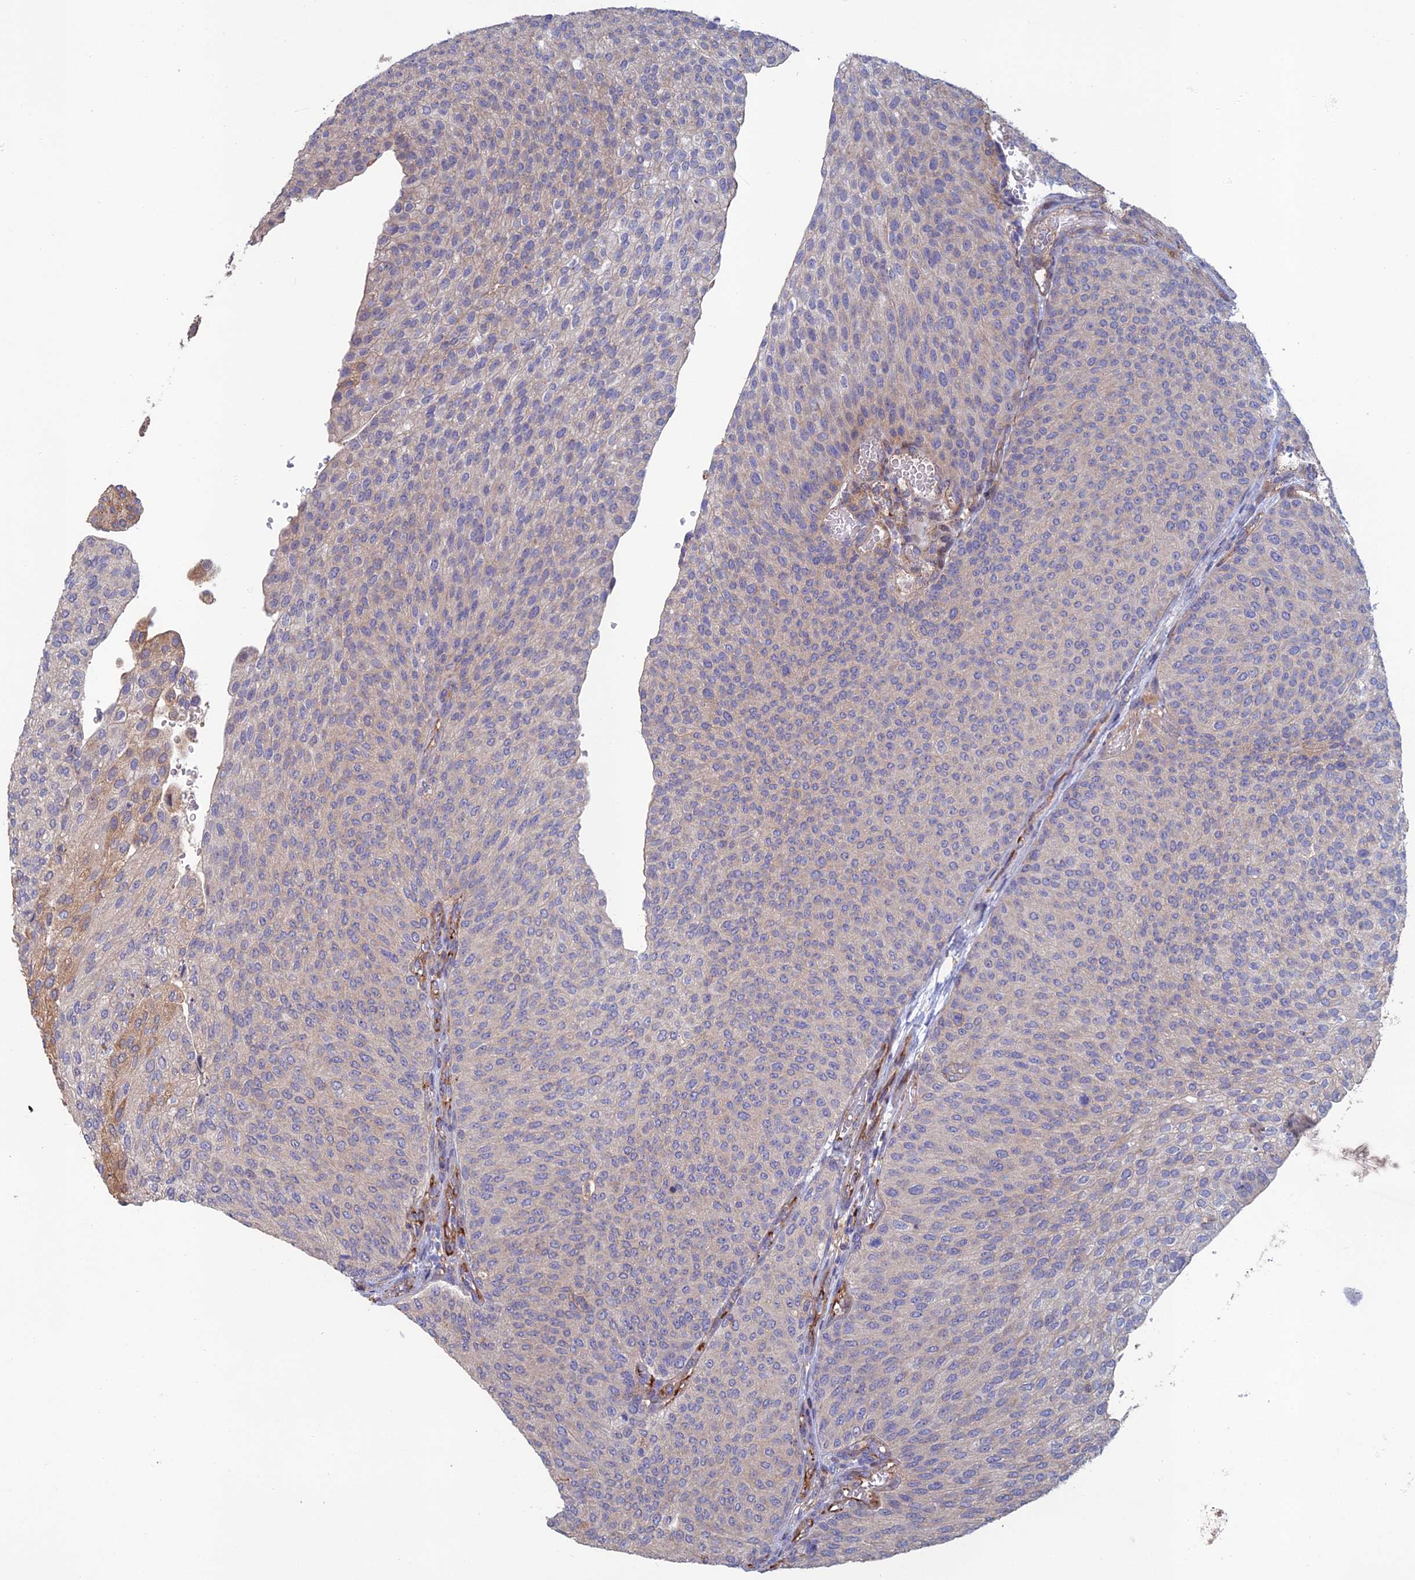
{"staining": {"intensity": "negative", "quantity": "none", "location": "none"}, "tissue": "urothelial cancer", "cell_type": "Tumor cells", "image_type": "cancer", "snomed": [{"axis": "morphology", "description": "Urothelial carcinoma, High grade"}, {"axis": "topography", "description": "Urinary bladder"}], "caption": "The micrograph displays no significant positivity in tumor cells of high-grade urothelial carcinoma. The staining was performed using DAB to visualize the protein expression in brown, while the nuclei were stained in blue with hematoxylin (Magnification: 20x).", "gene": "C15orf62", "patient": {"sex": "female", "age": 79}}